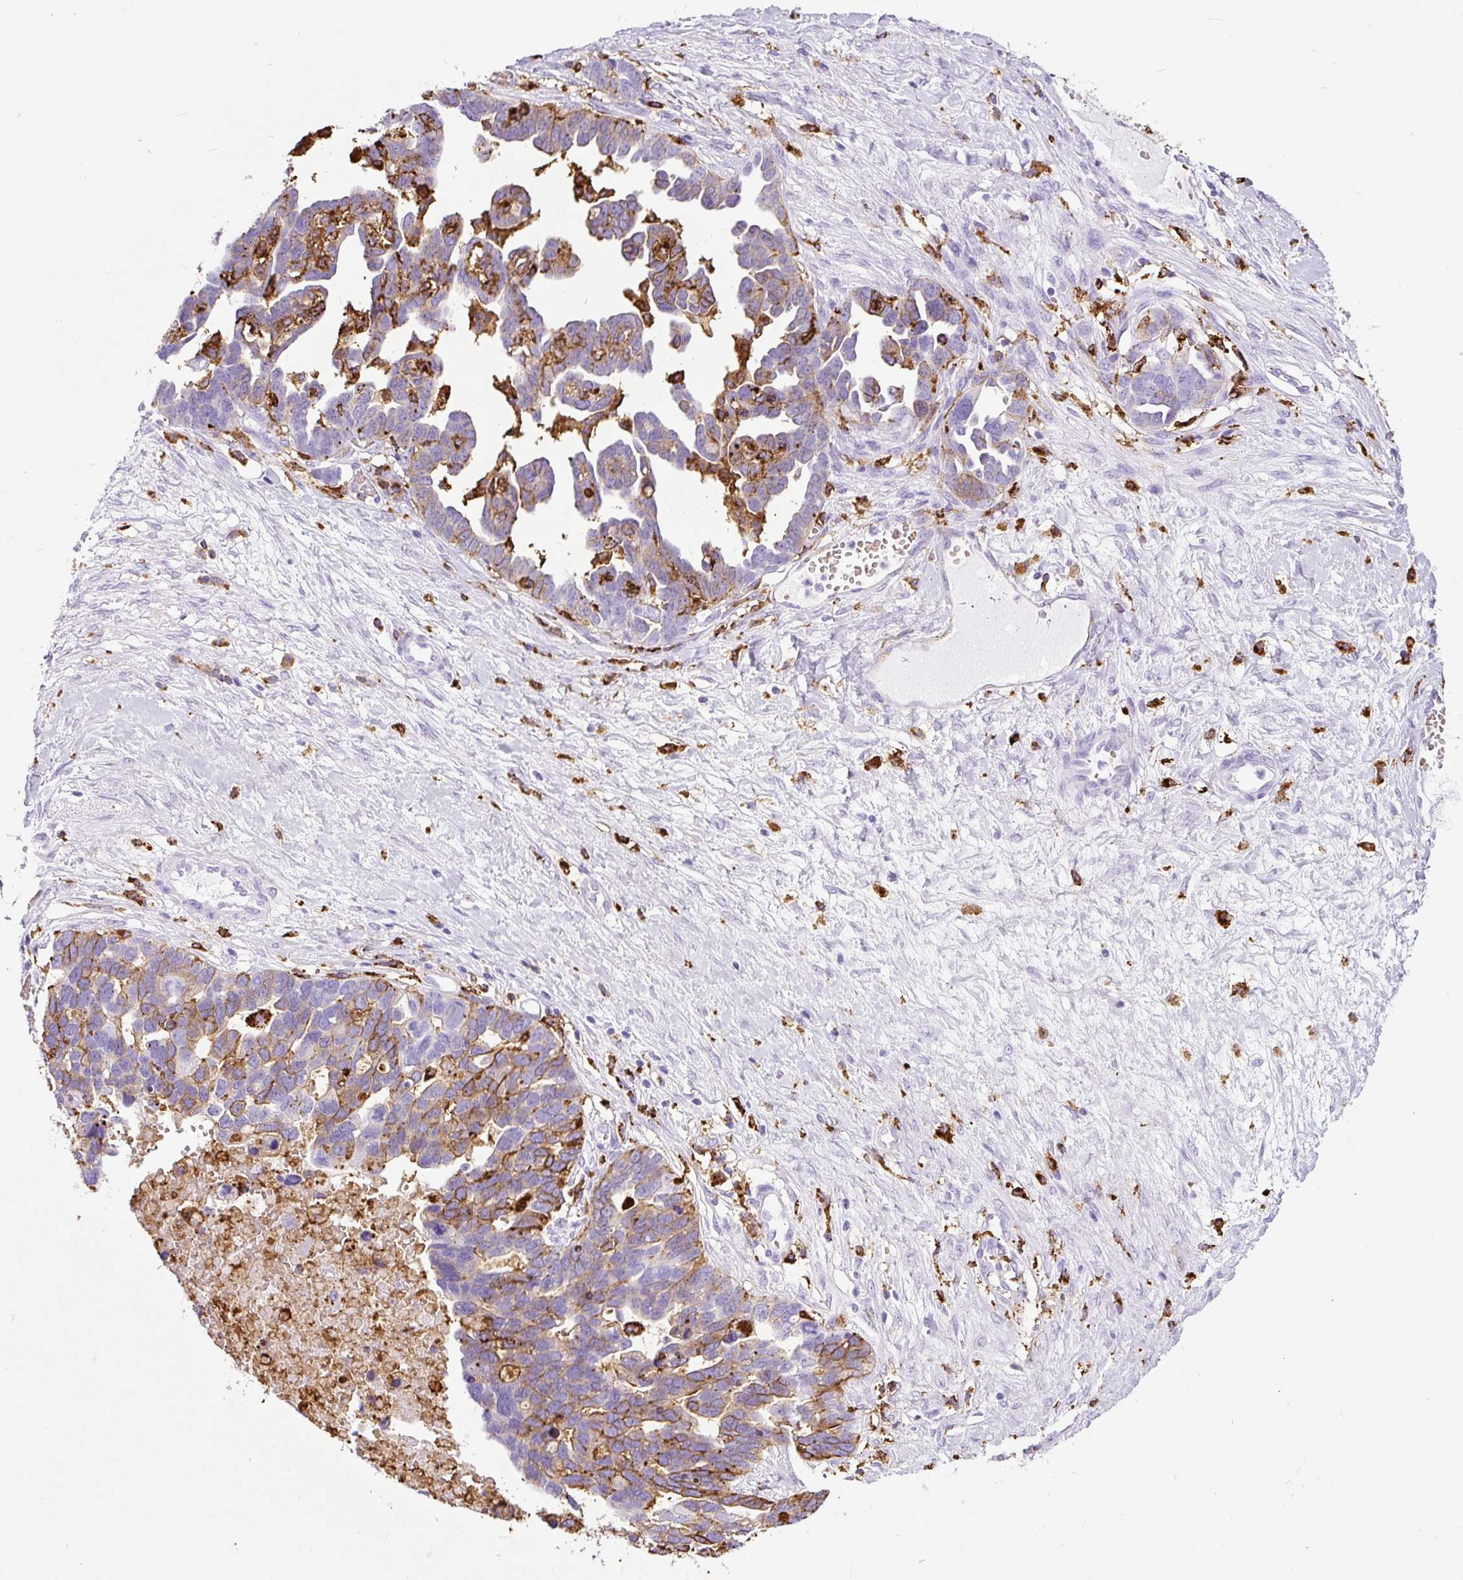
{"staining": {"intensity": "moderate", "quantity": "<25%", "location": "cytoplasmic/membranous"}, "tissue": "ovarian cancer", "cell_type": "Tumor cells", "image_type": "cancer", "snomed": [{"axis": "morphology", "description": "Cystadenocarcinoma, serous, NOS"}, {"axis": "topography", "description": "Ovary"}], "caption": "Protein expression analysis of ovarian cancer exhibits moderate cytoplasmic/membranous positivity in about <25% of tumor cells.", "gene": "HLA-DRA", "patient": {"sex": "female", "age": 54}}